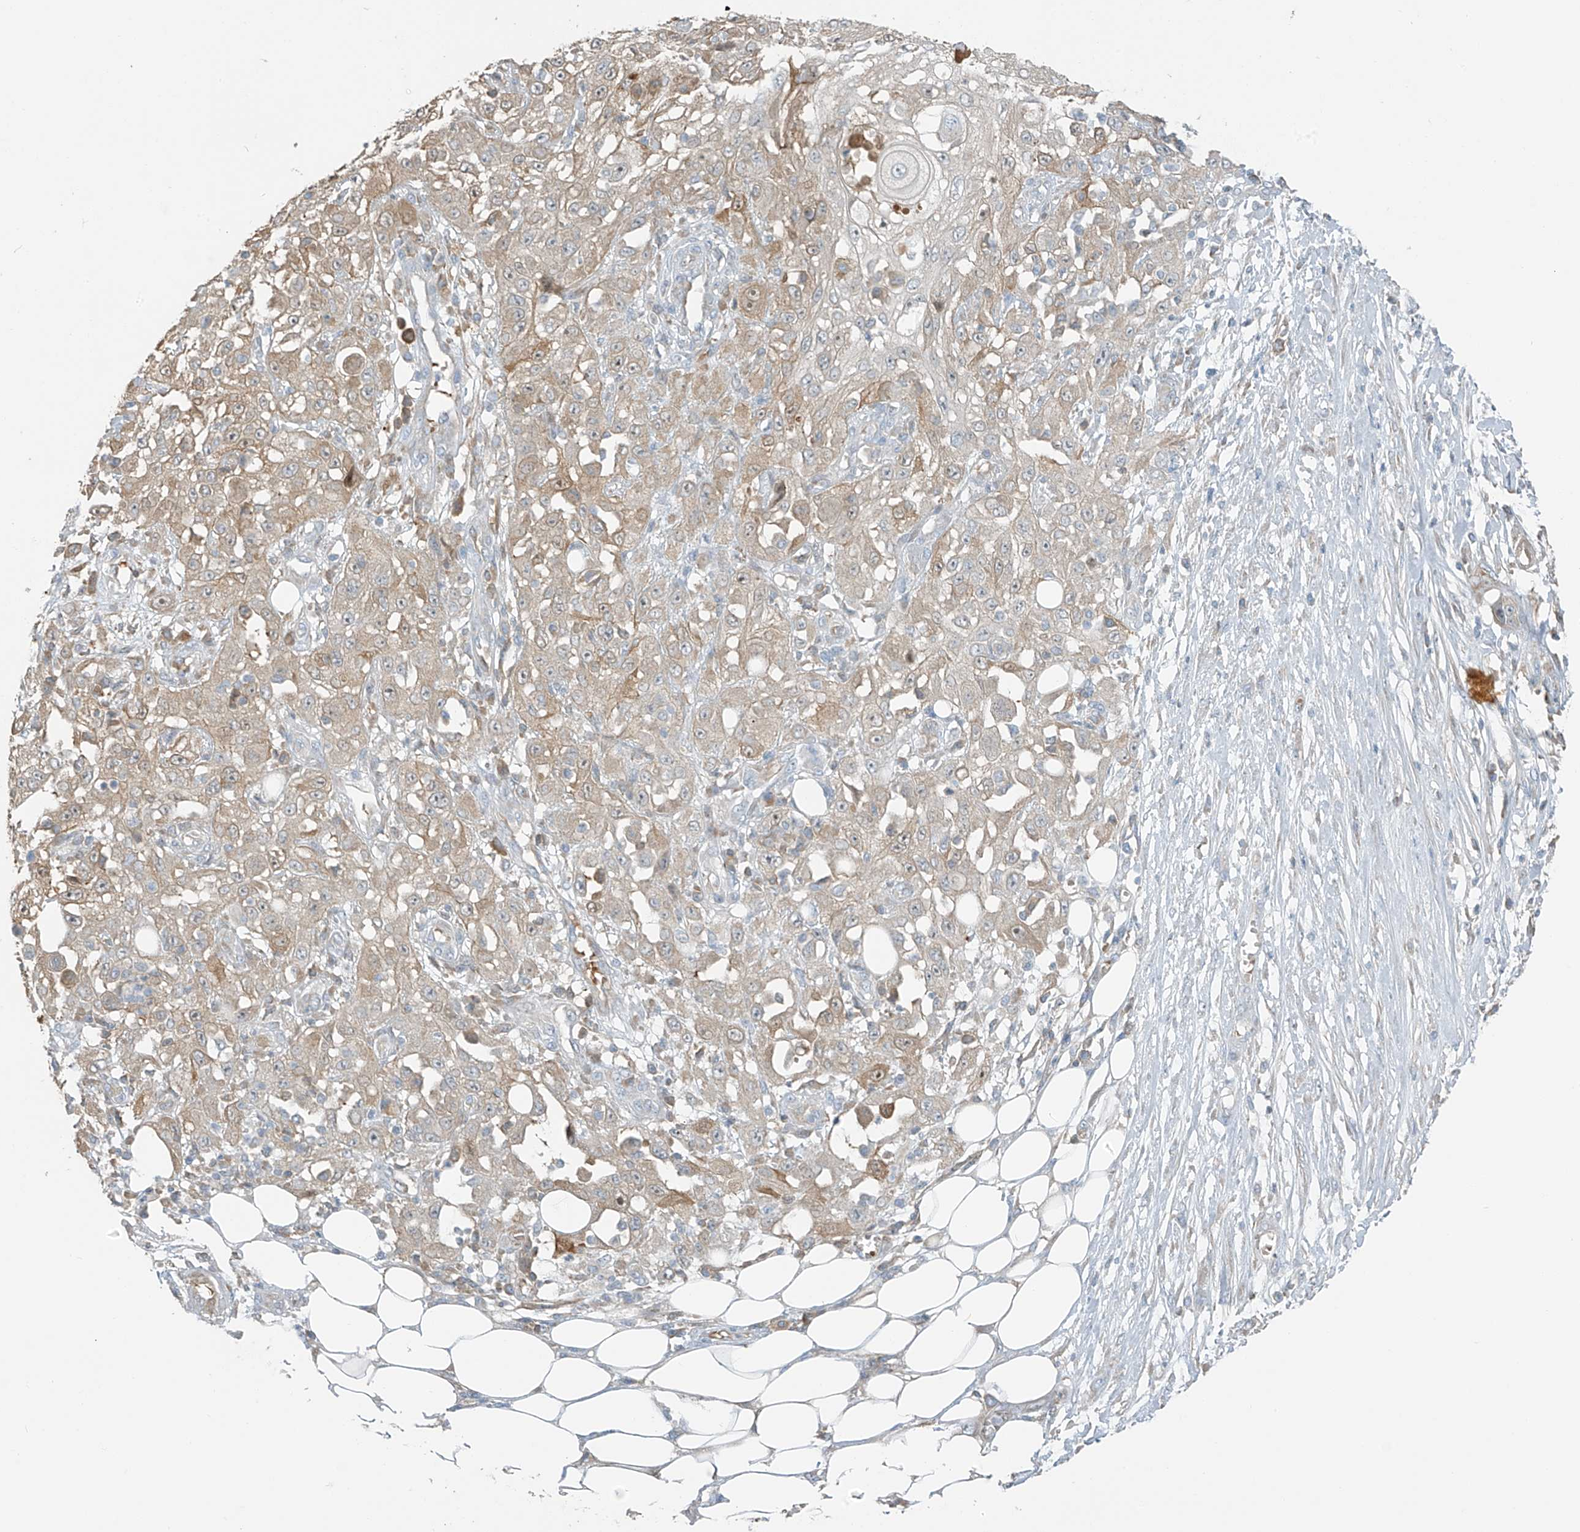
{"staining": {"intensity": "weak", "quantity": "25%-75%", "location": "cytoplasmic/membranous"}, "tissue": "skin cancer", "cell_type": "Tumor cells", "image_type": "cancer", "snomed": [{"axis": "morphology", "description": "Squamous cell carcinoma, NOS"}, {"axis": "morphology", "description": "Squamous cell carcinoma, metastatic, NOS"}, {"axis": "topography", "description": "Skin"}, {"axis": "topography", "description": "Lymph node"}], "caption": "Metastatic squamous cell carcinoma (skin) stained for a protein (brown) shows weak cytoplasmic/membranous positive positivity in approximately 25%-75% of tumor cells.", "gene": "FAM131C", "patient": {"sex": "male", "age": 75}}